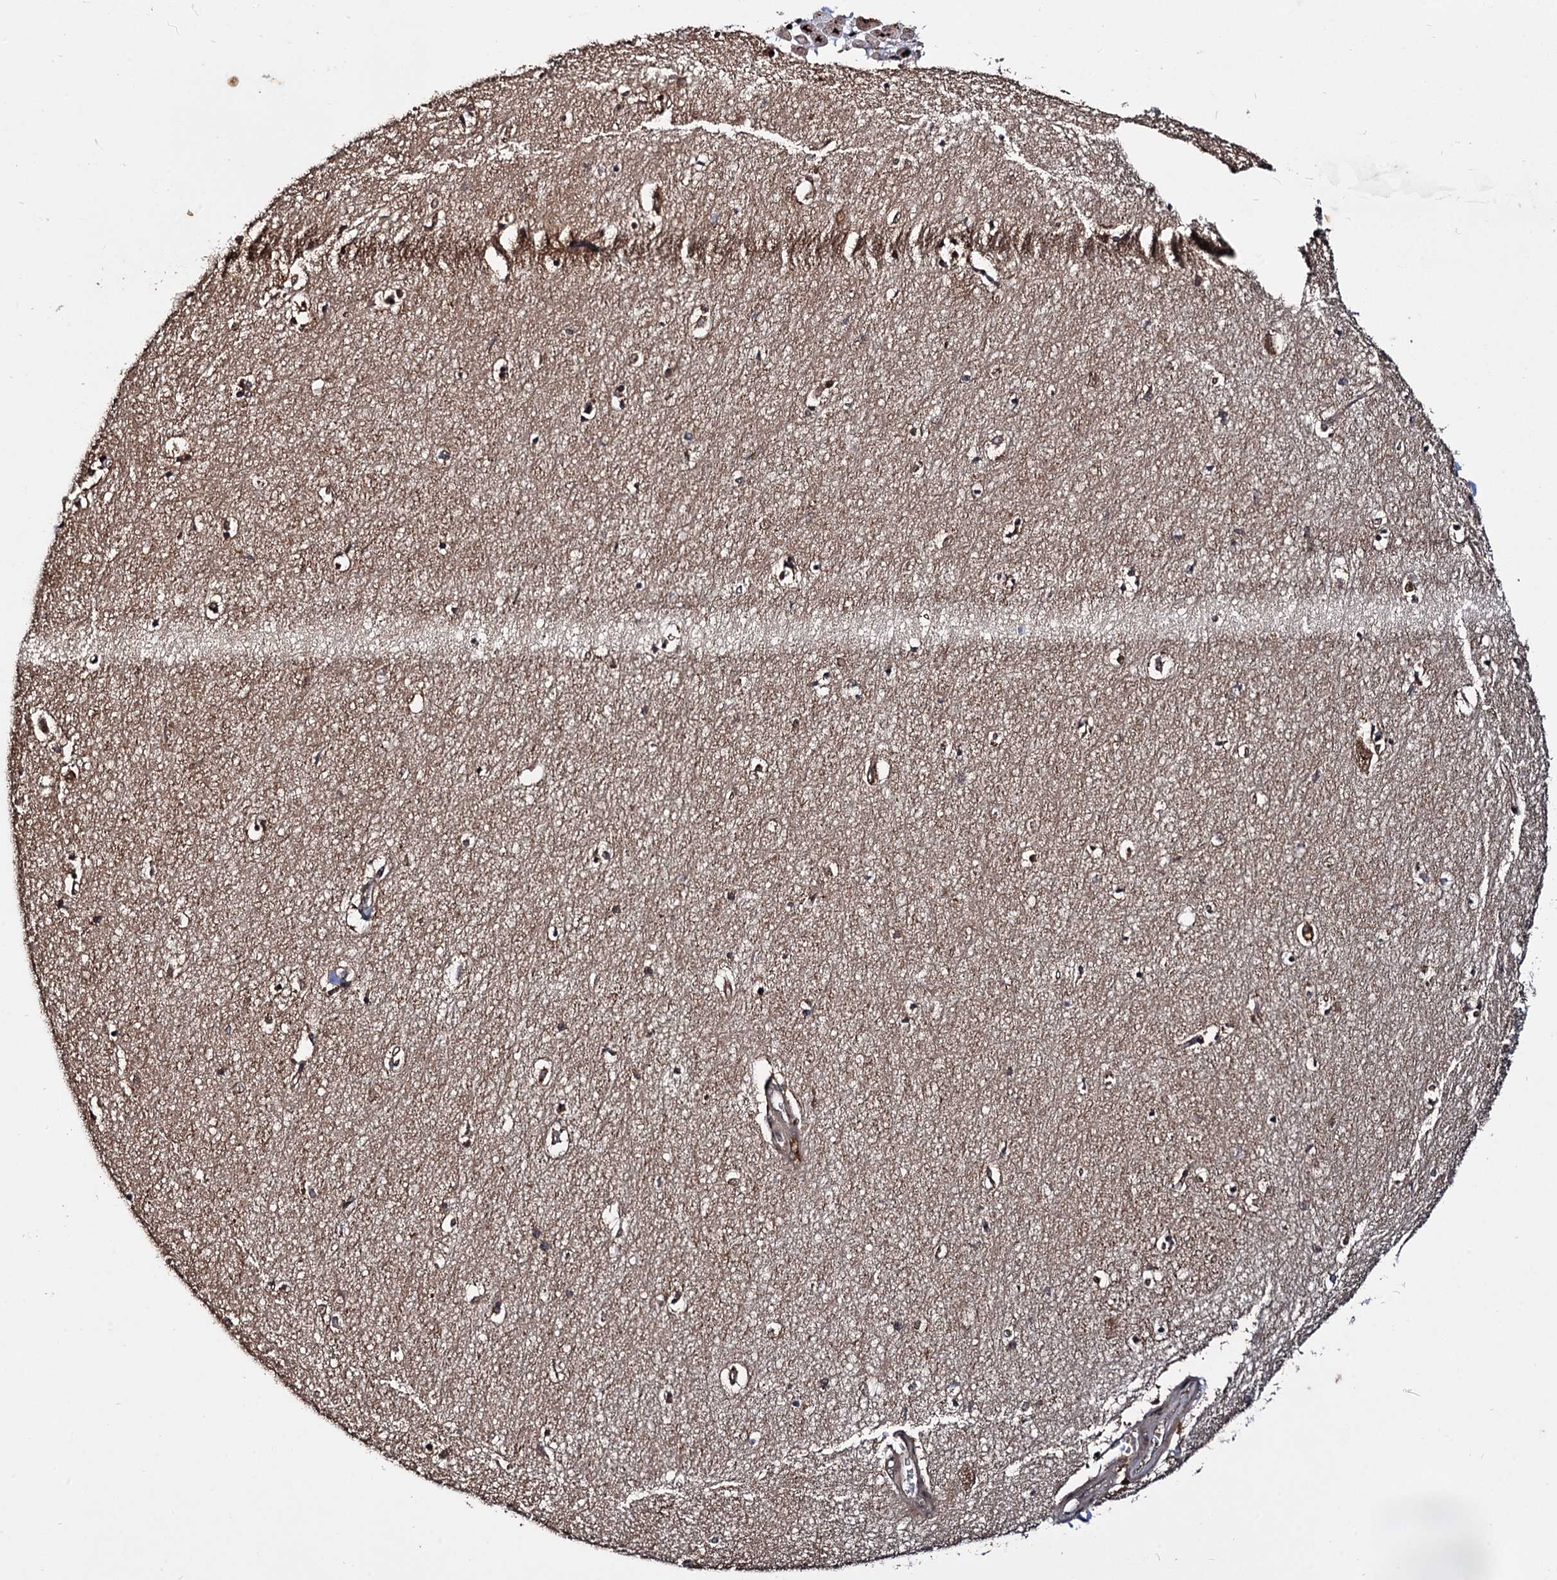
{"staining": {"intensity": "weak", "quantity": "25%-75%", "location": "cytoplasmic/membranous"}, "tissue": "hippocampus", "cell_type": "Glial cells", "image_type": "normal", "snomed": [{"axis": "morphology", "description": "Normal tissue, NOS"}, {"axis": "topography", "description": "Hippocampus"}], "caption": "IHC of benign hippocampus demonstrates low levels of weak cytoplasmic/membranous staining in about 25%-75% of glial cells.", "gene": "CEP192", "patient": {"sex": "female", "age": 64}}